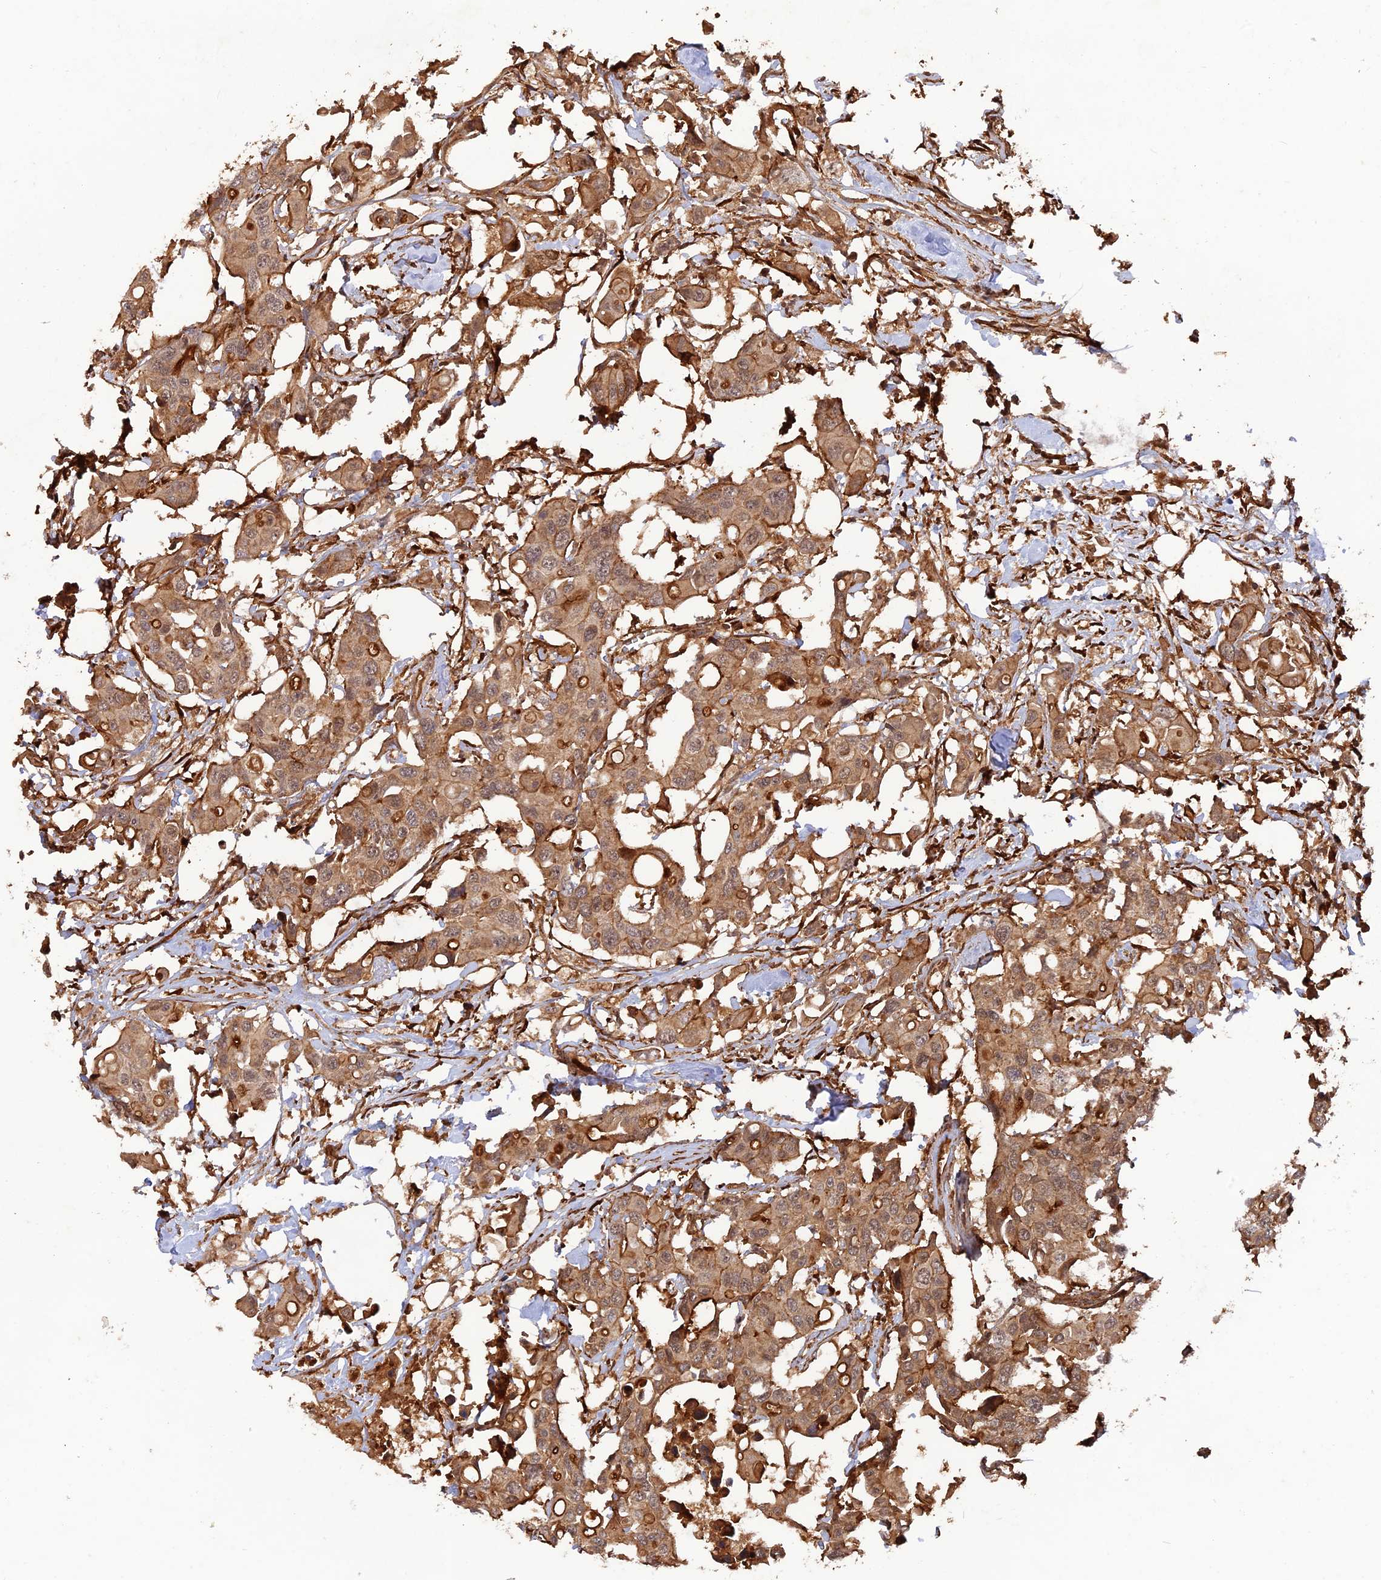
{"staining": {"intensity": "moderate", "quantity": ">75%", "location": "cytoplasmic/membranous"}, "tissue": "colorectal cancer", "cell_type": "Tumor cells", "image_type": "cancer", "snomed": [{"axis": "morphology", "description": "Adenocarcinoma, NOS"}, {"axis": "topography", "description": "Colon"}], "caption": "Protein analysis of colorectal adenocarcinoma tissue displays moderate cytoplasmic/membranous staining in about >75% of tumor cells.", "gene": "CCDC174", "patient": {"sex": "male", "age": 77}}